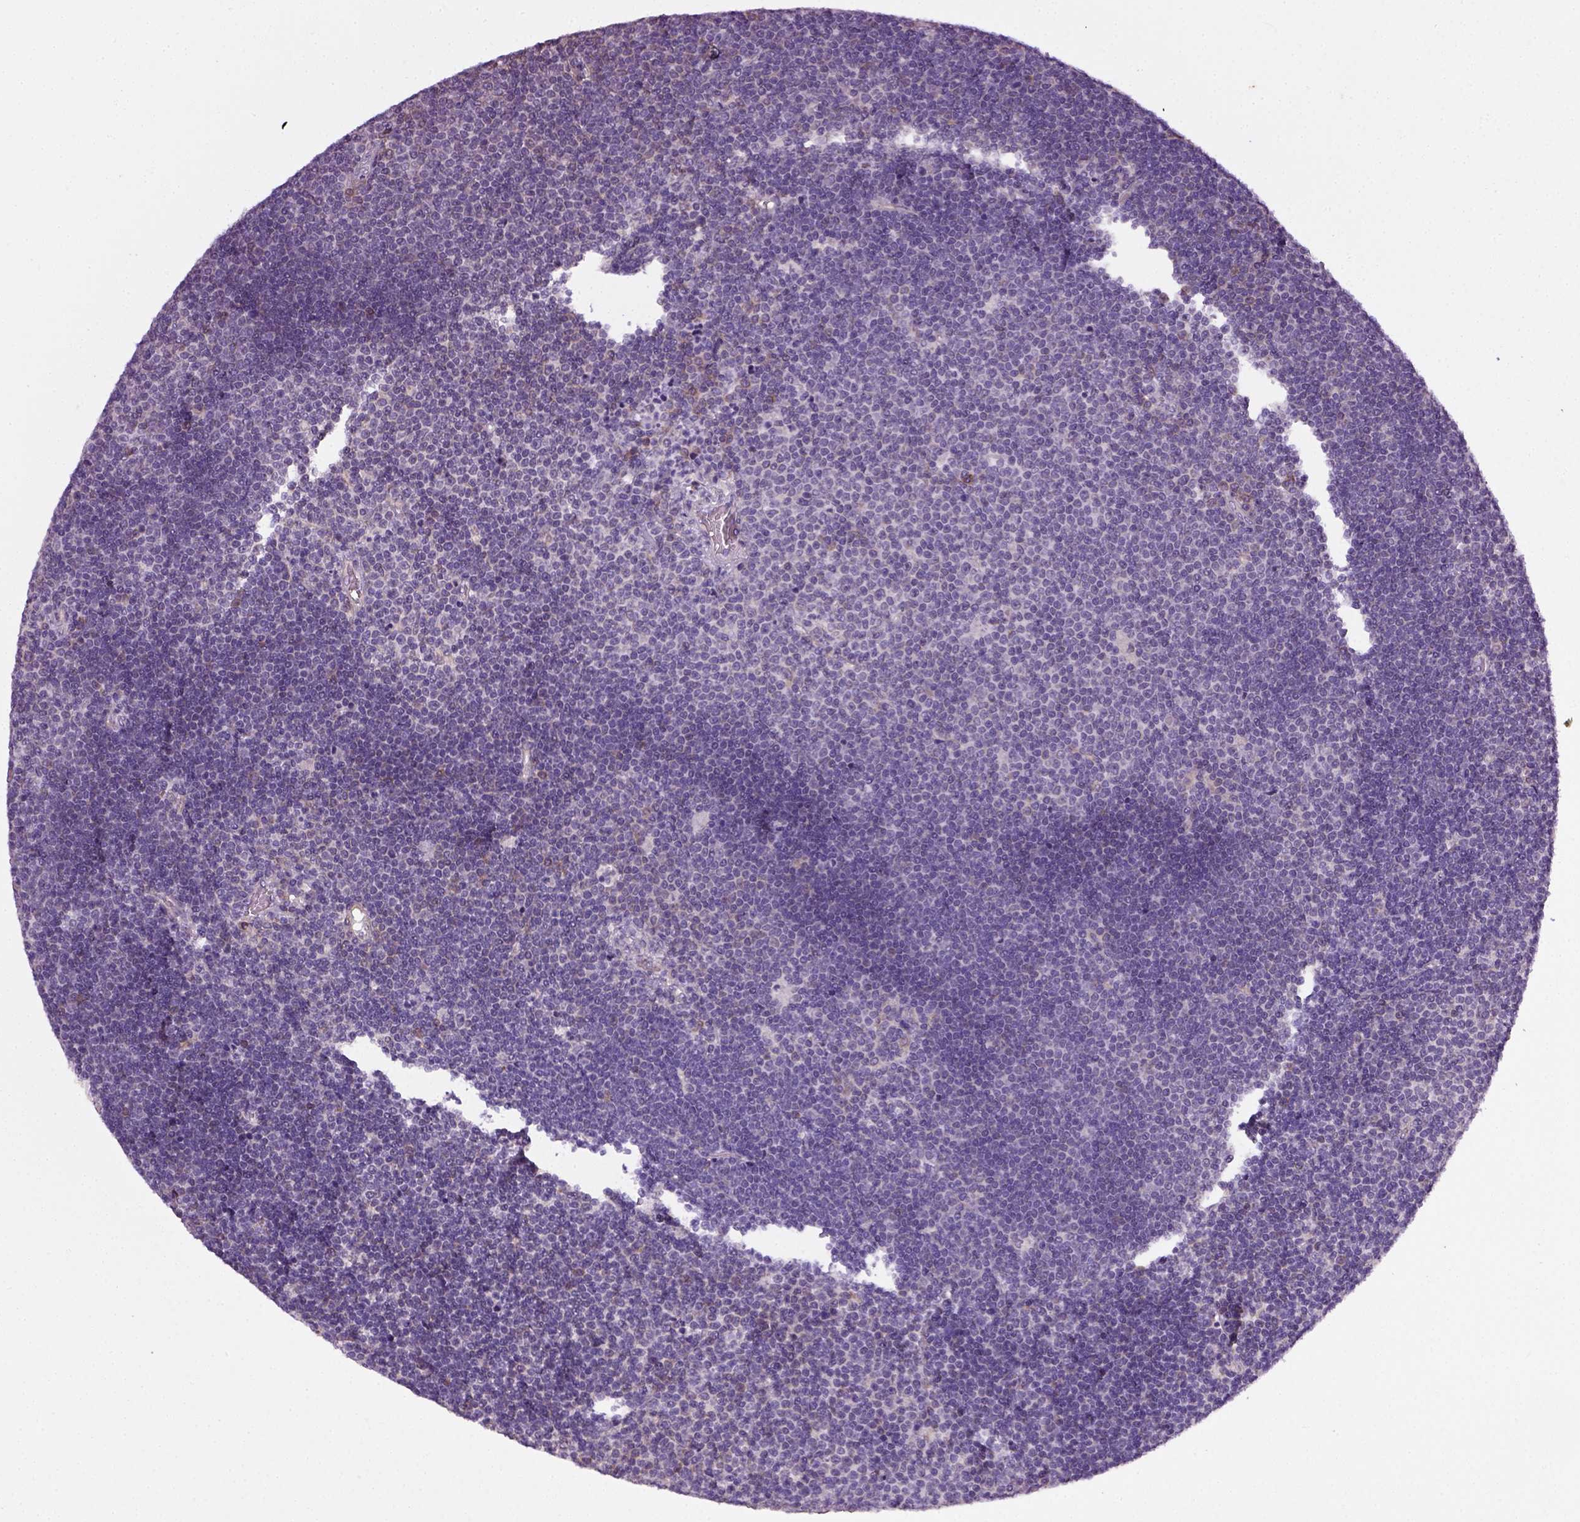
{"staining": {"intensity": "negative", "quantity": "none", "location": "none"}, "tissue": "lymphoma", "cell_type": "Tumor cells", "image_type": "cancer", "snomed": [{"axis": "morphology", "description": "Malignant lymphoma, non-Hodgkin's type, Low grade"}, {"axis": "topography", "description": "Brain"}], "caption": "There is no significant staining in tumor cells of malignant lymphoma, non-Hodgkin's type (low-grade).", "gene": "TPRG1", "patient": {"sex": "female", "age": 66}}